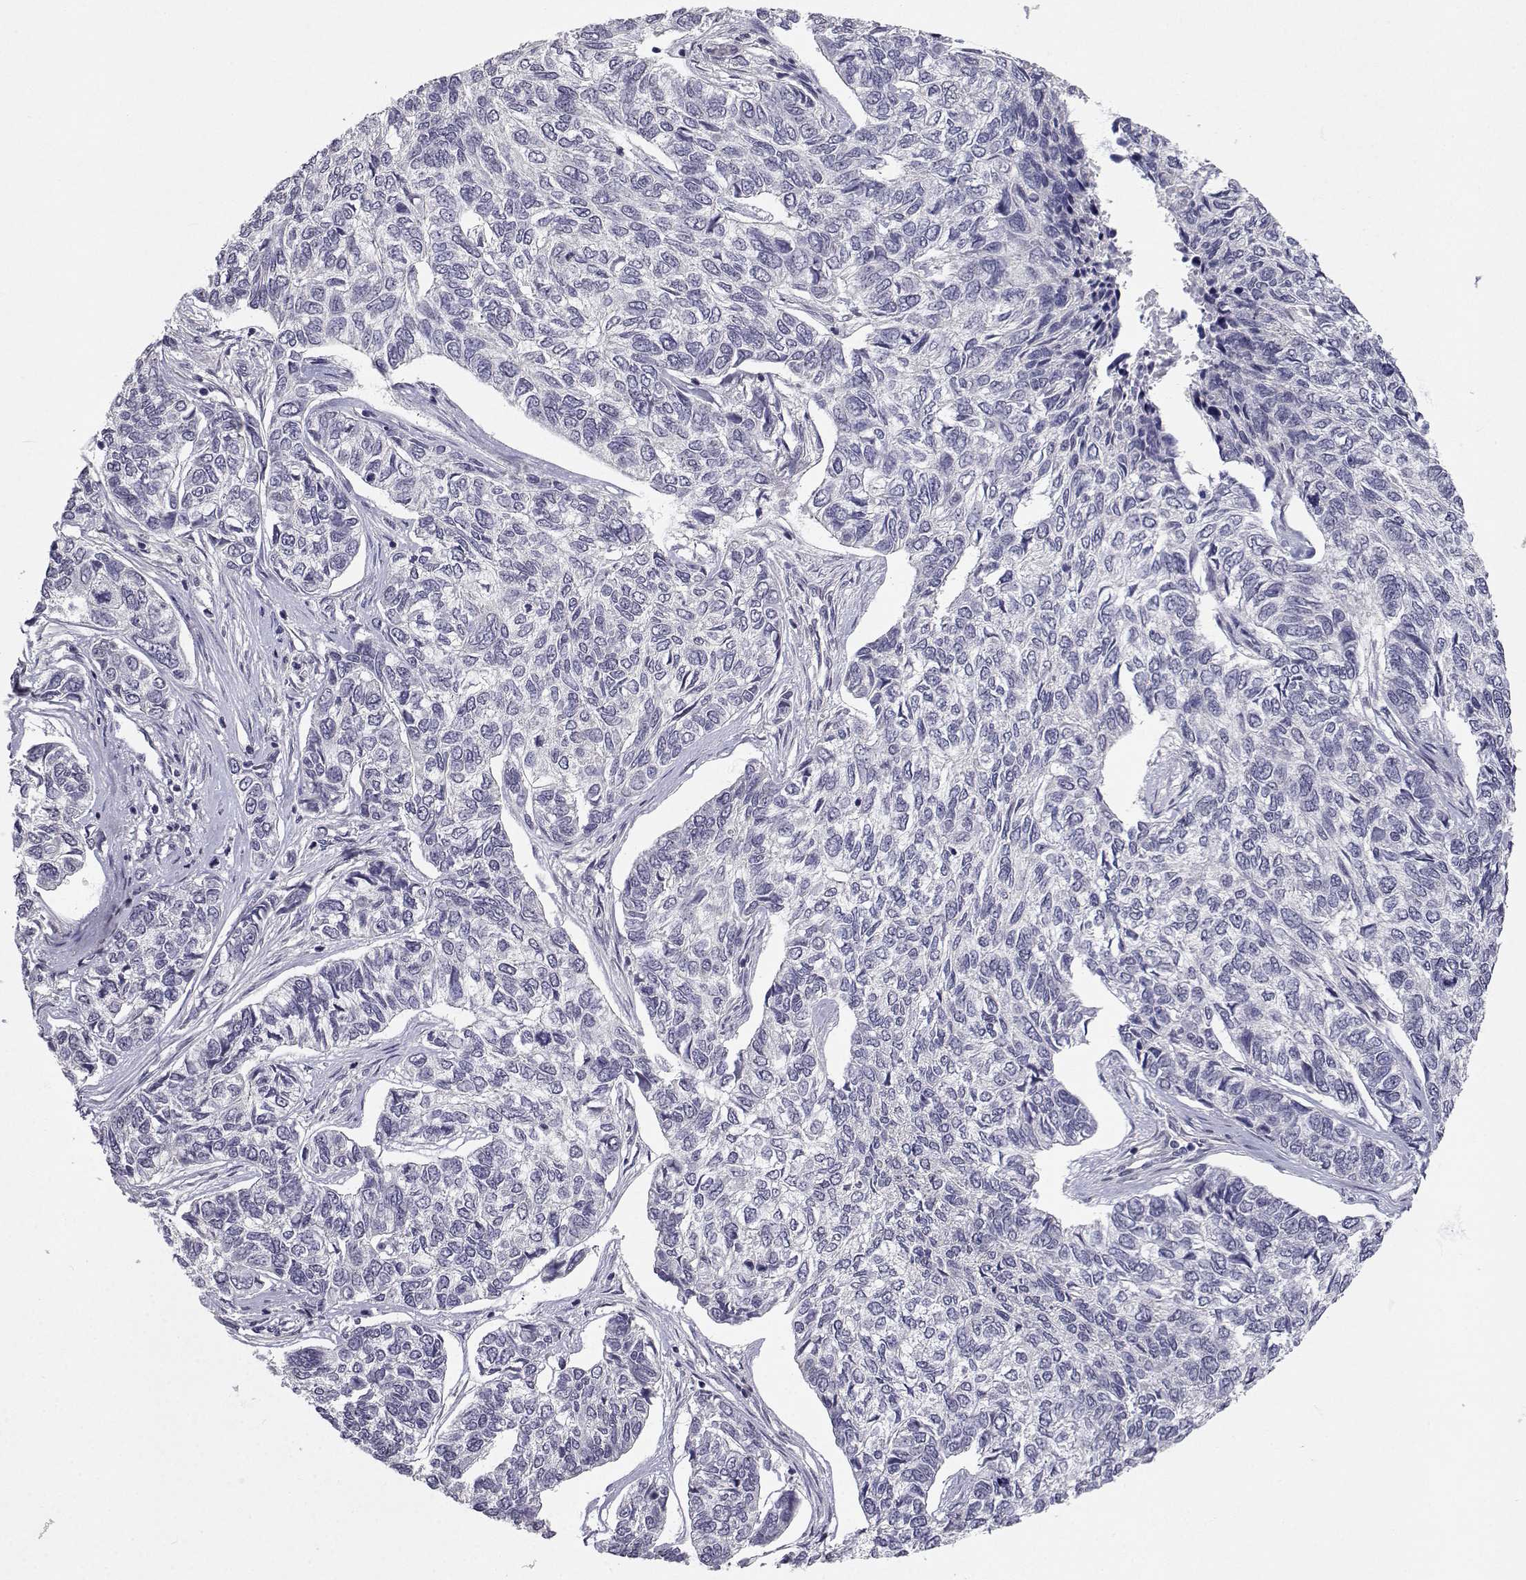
{"staining": {"intensity": "negative", "quantity": "none", "location": "none"}, "tissue": "skin cancer", "cell_type": "Tumor cells", "image_type": "cancer", "snomed": [{"axis": "morphology", "description": "Basal cell carcinoma"}, {"axis": "topography", "description": "Skin"}], "caption": "This is a micrograph of IHC staining of skin basal cell carcinoma, which shows no expression in tumor cells.", "gene": "SLC6A3", "patient": {"sex": "female", "age": 65}}